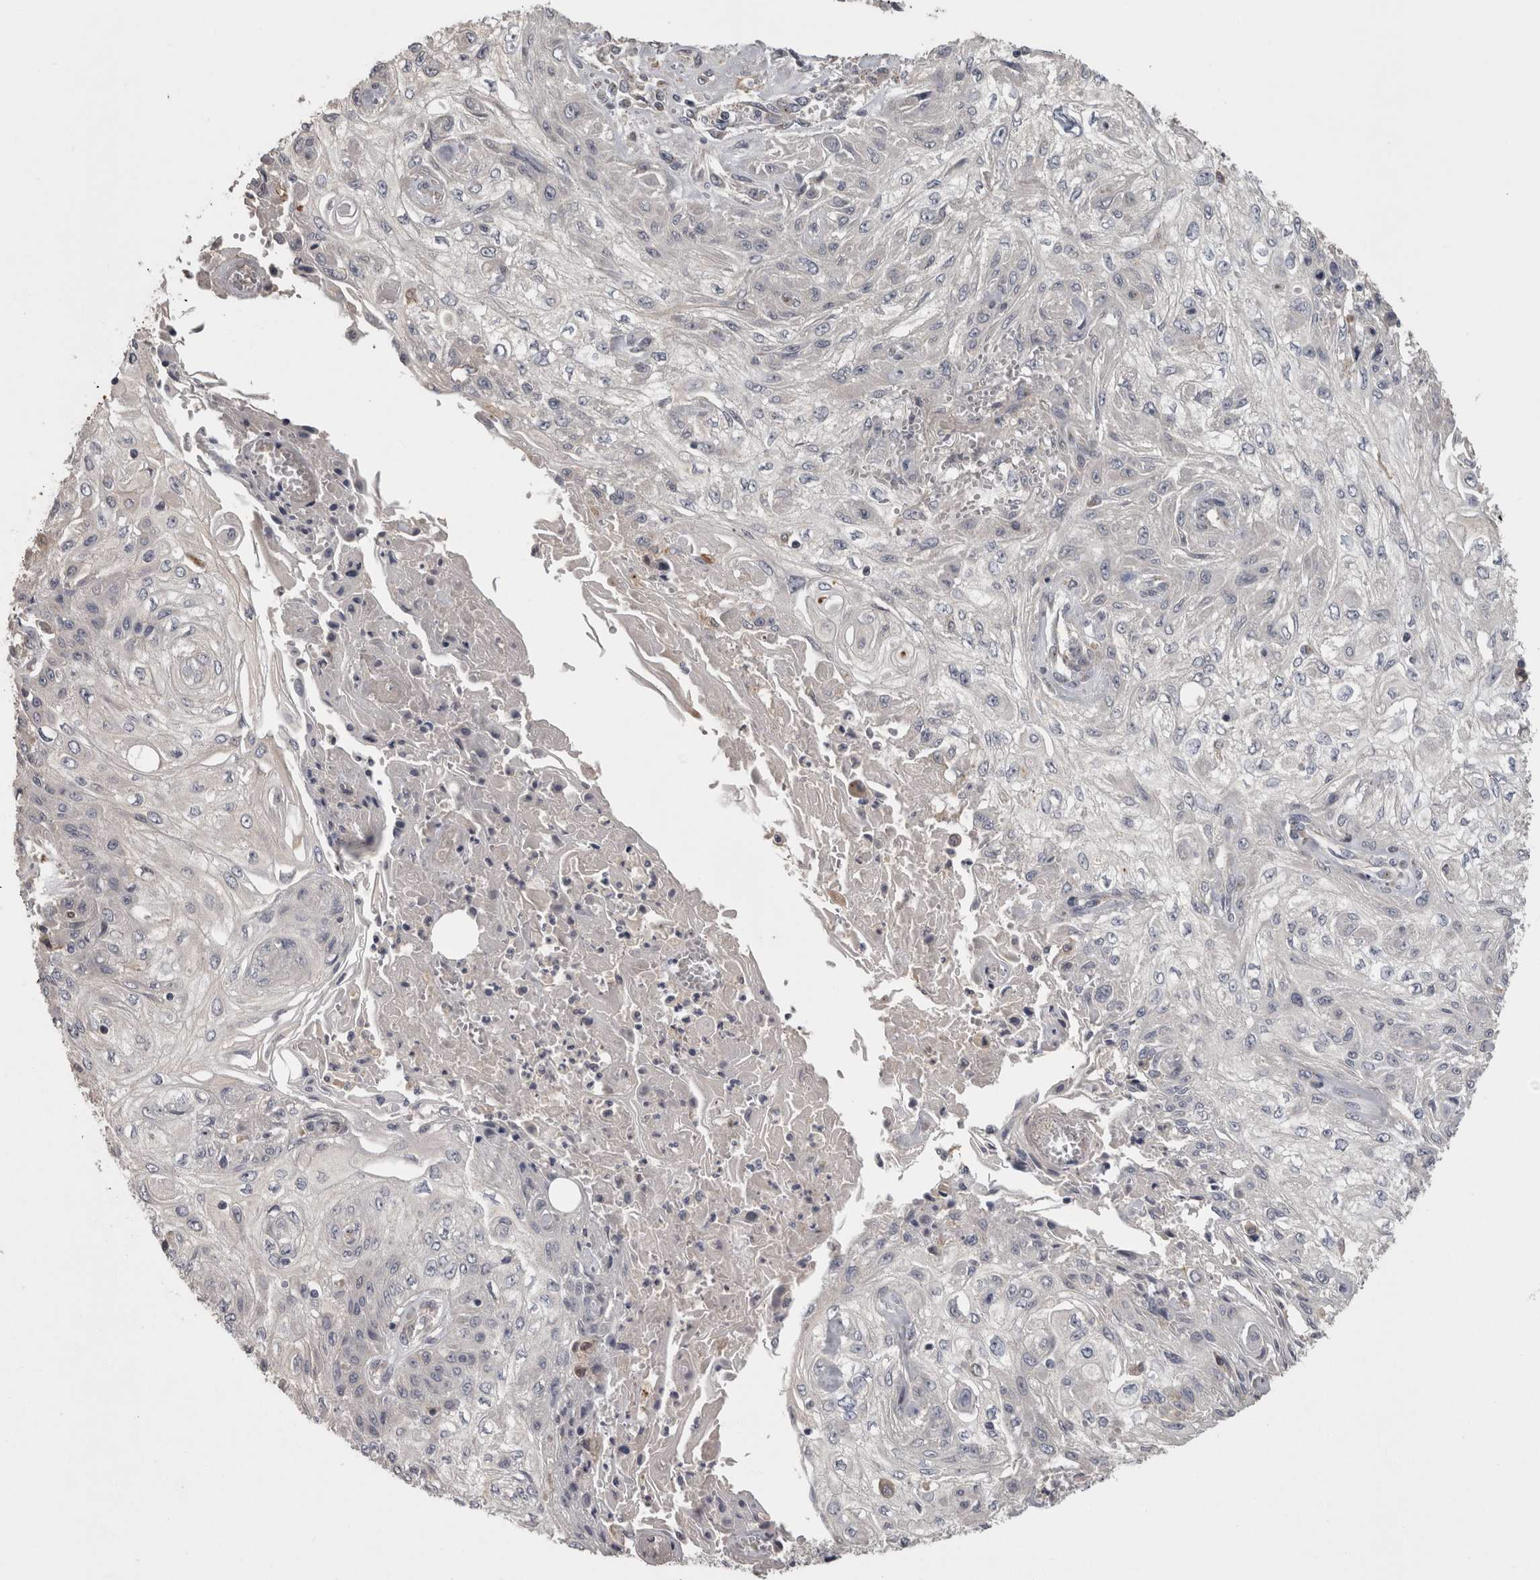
{"staining": {"intensity": "negative", "quantity": "none", "location": "none"}, "tissue": "skin cancer", "cell_type": "Tumor cells", "image_type": "cancer", "snomed": [{"axis": "morphology", "description": "Squamous cell carcinoma, NOS"}, {"axis": "morphology", "description": "Squamous cell carcinoma, metastatic, NOS"}, {"axis": "topography", "description": "Skin"}, {"axis": "topography", "description": "Lymph node"}], "caption": "Histopathology image shows no protein staining in tumor cells of squamous cell carcinoma (skin) tissue.", "gene": "PCM1", "patient": {"sex": "male", "age": 75}}